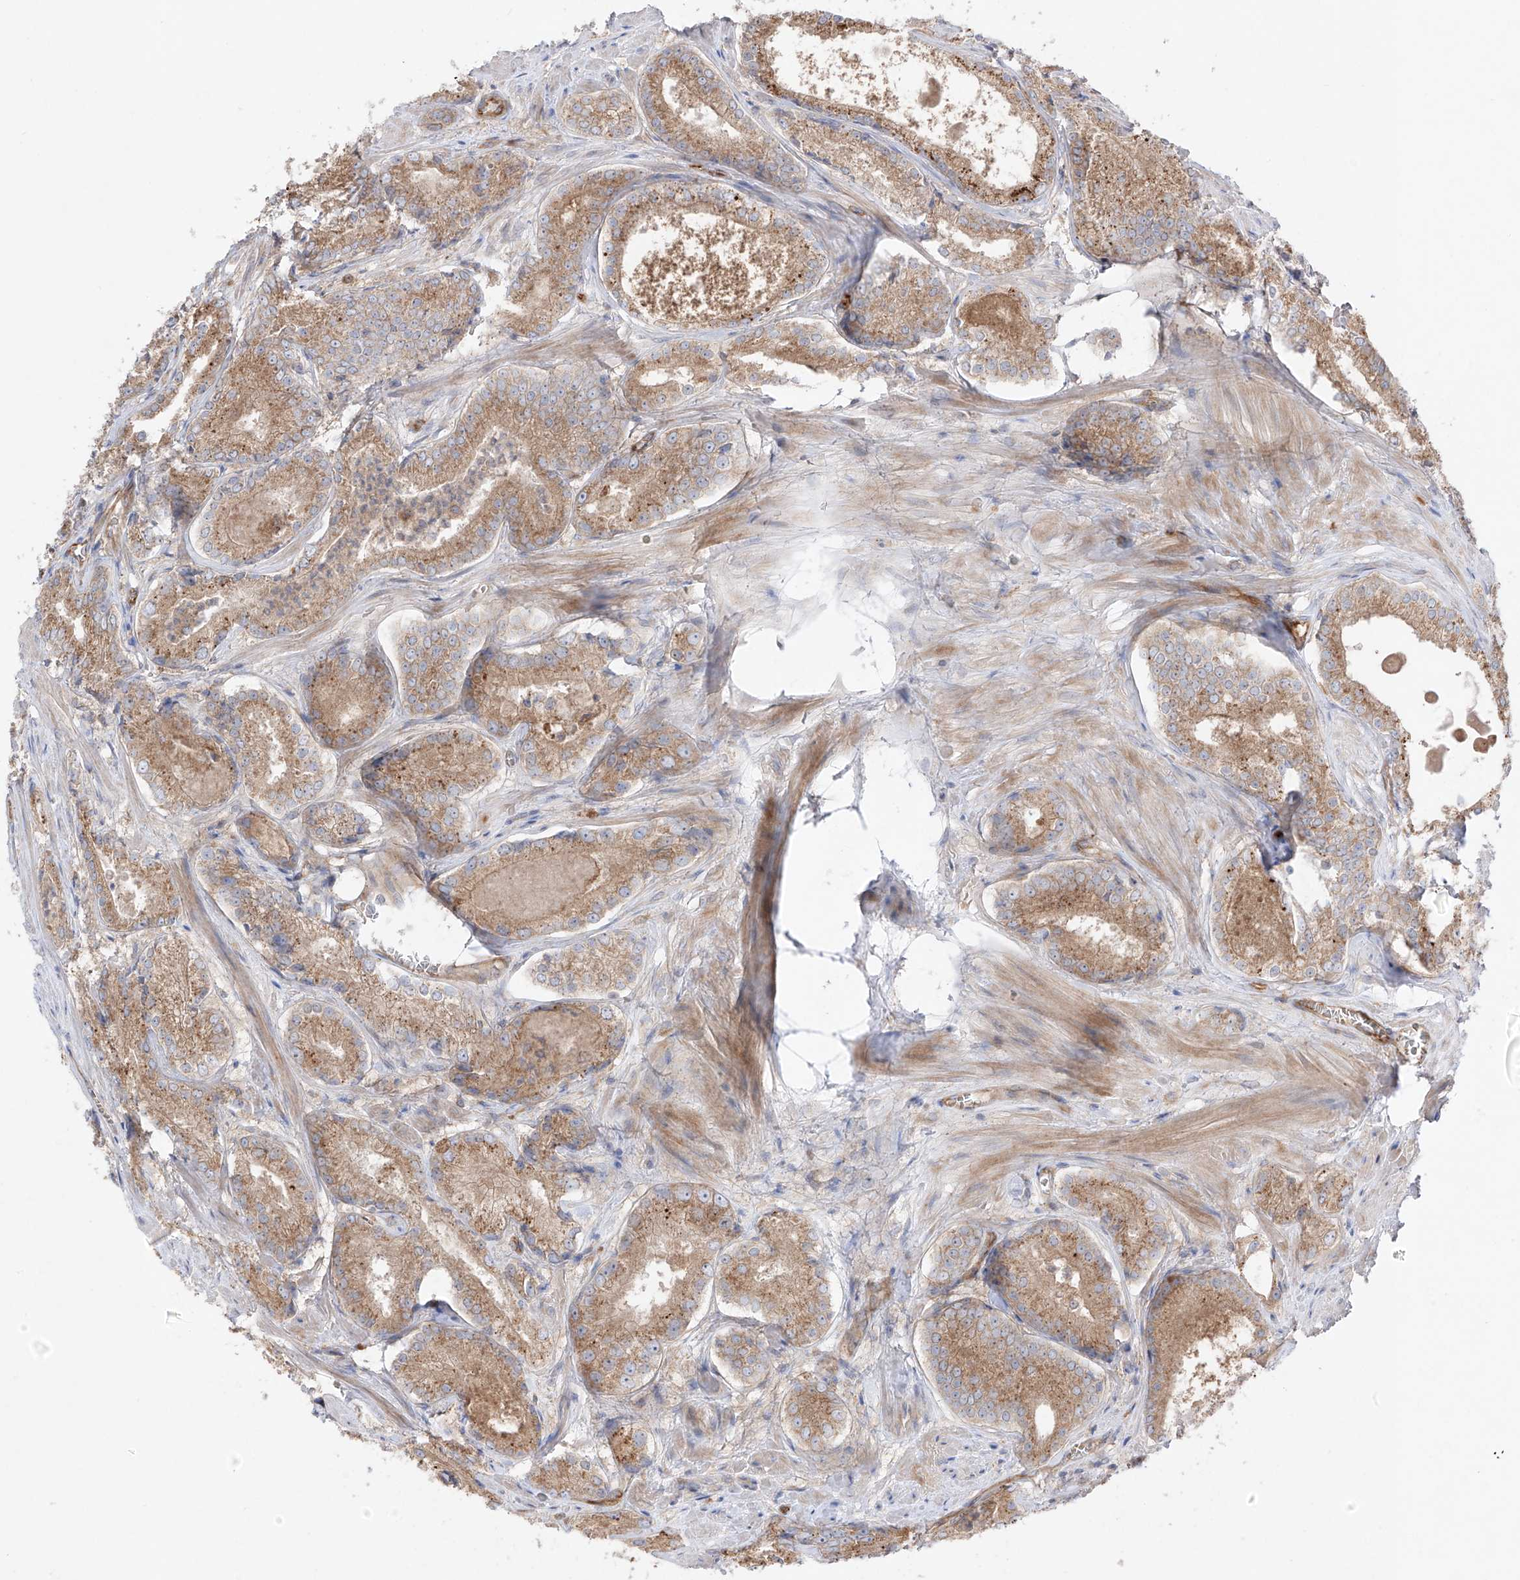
{"staining": {"intensity": "moderate", "quantity": ">75%", "location": "cytoplasmic/membranous"}, "tissue": "prostate cancer", "cell_type": "Tumor cells", "image_type": "cancer", "snomed": [{"axis": "morphology", "description": "Adenocarcinoma, Low grade"}, {"axis": "topography", "description": "Prostate"}], "caption": "IHC histopathology image of prostate cancer stained for a protein (brown), which demonstrates medium levels of moderate cytoplasmic/membranous staining in about >75% of tumor cells.", "gene": "YKT6", "patient": {"sex": "male", "age": 54}}